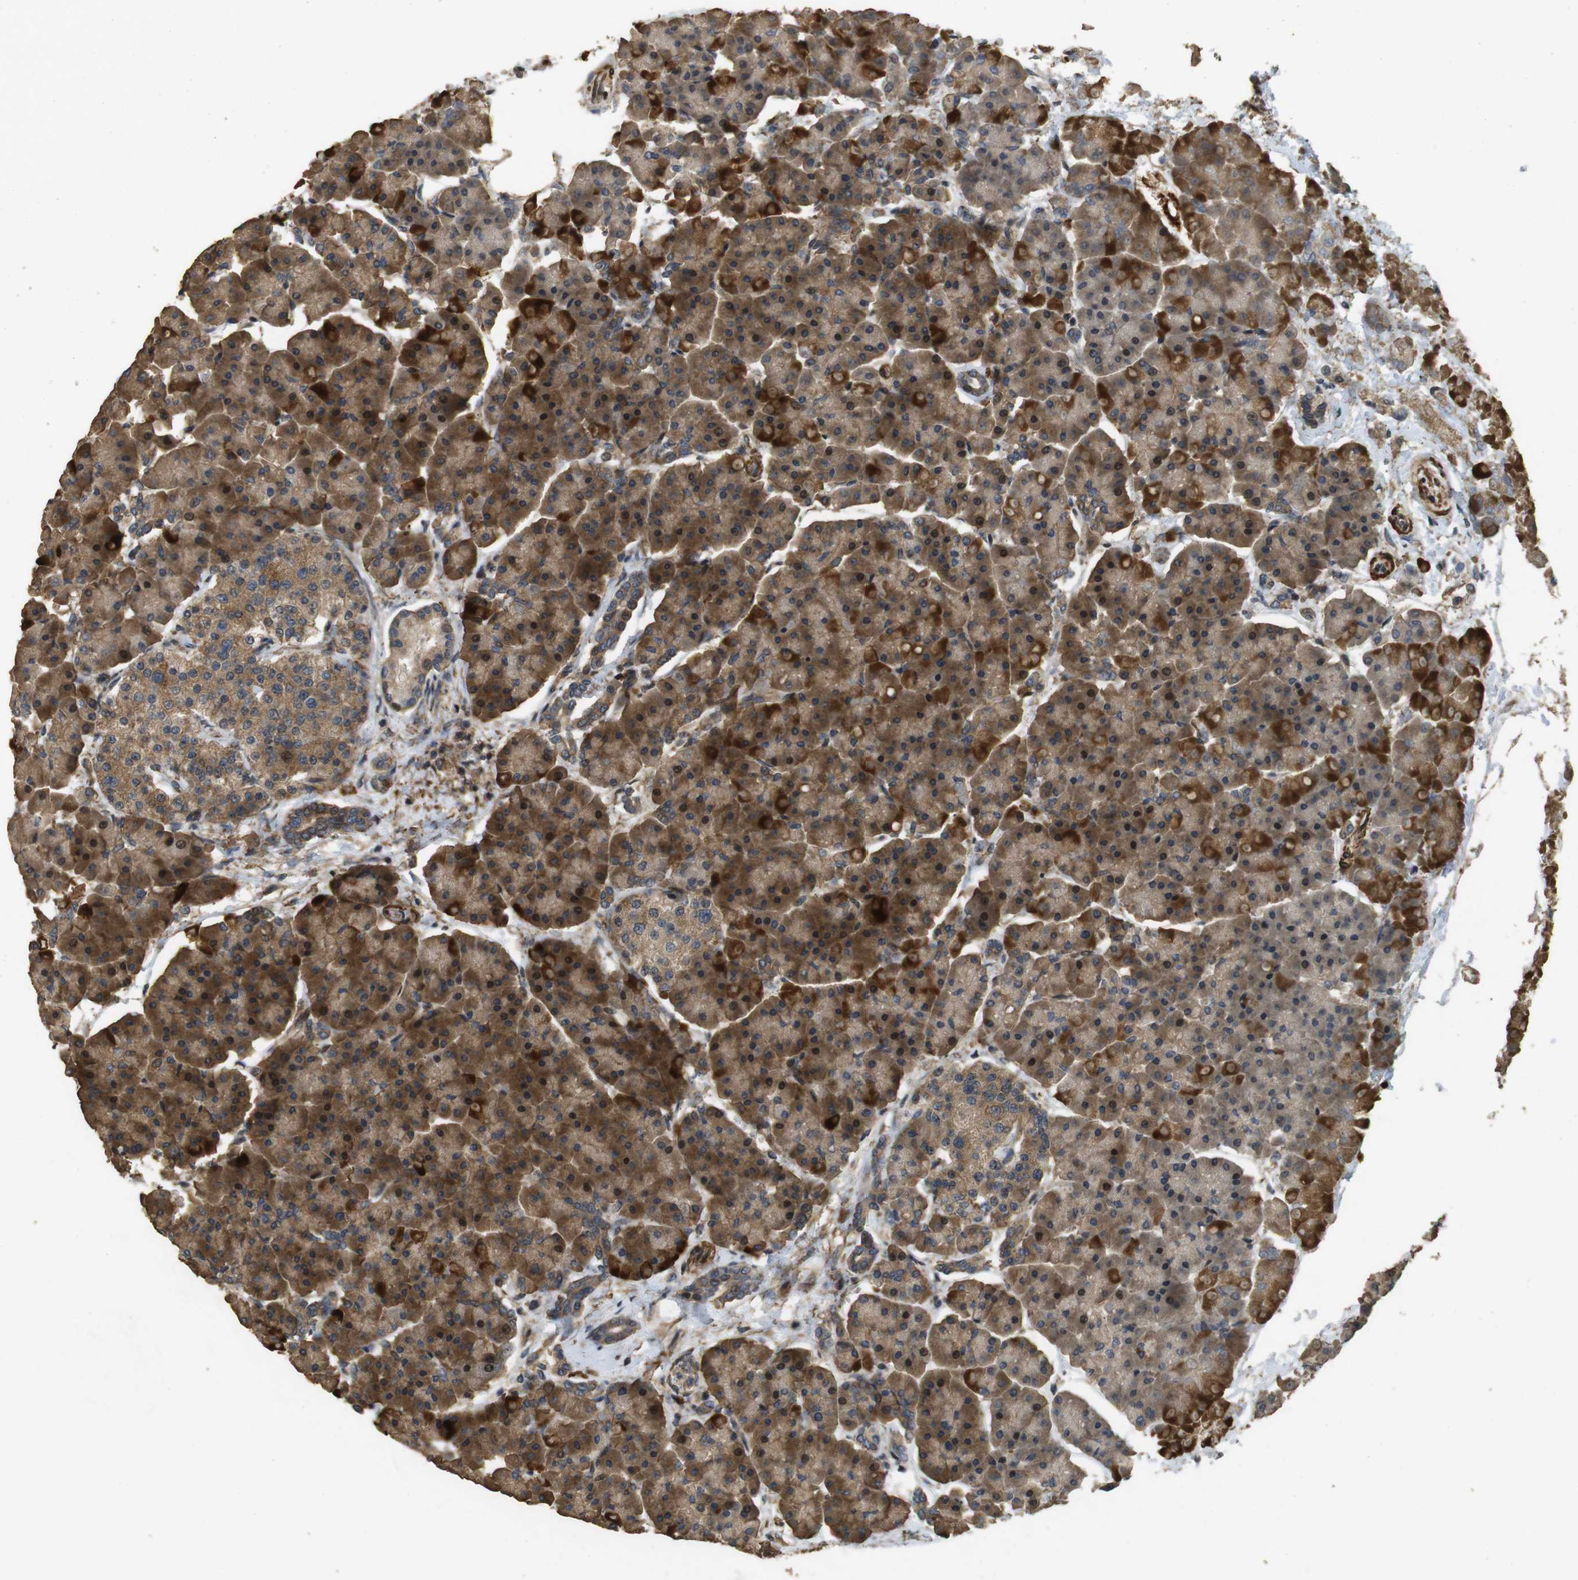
{"staining": {"intensity": "strong", "quantity": ">75%", "location": "cytoplasmic/membranous"}, "tissue": "pancreas", "cell_type": "Exocrine glandular cells", "image_type": "normal", "snomed": [{"axis": "morphology", "description": "Normal tissue, NOS"}, {"axis": "topography", "description": "Pancreas"}], "caption": "Brown immunohistochemical staining in unremarkable pancreas exhibits strong cytoplasmic/membranous expression in about >75% of exocrine glandular cells. (DAB = brown stain, brightfield microscopy at high magnification).", "gene": "BNIP3", "patient": {"sex": "female", "age": 70}}